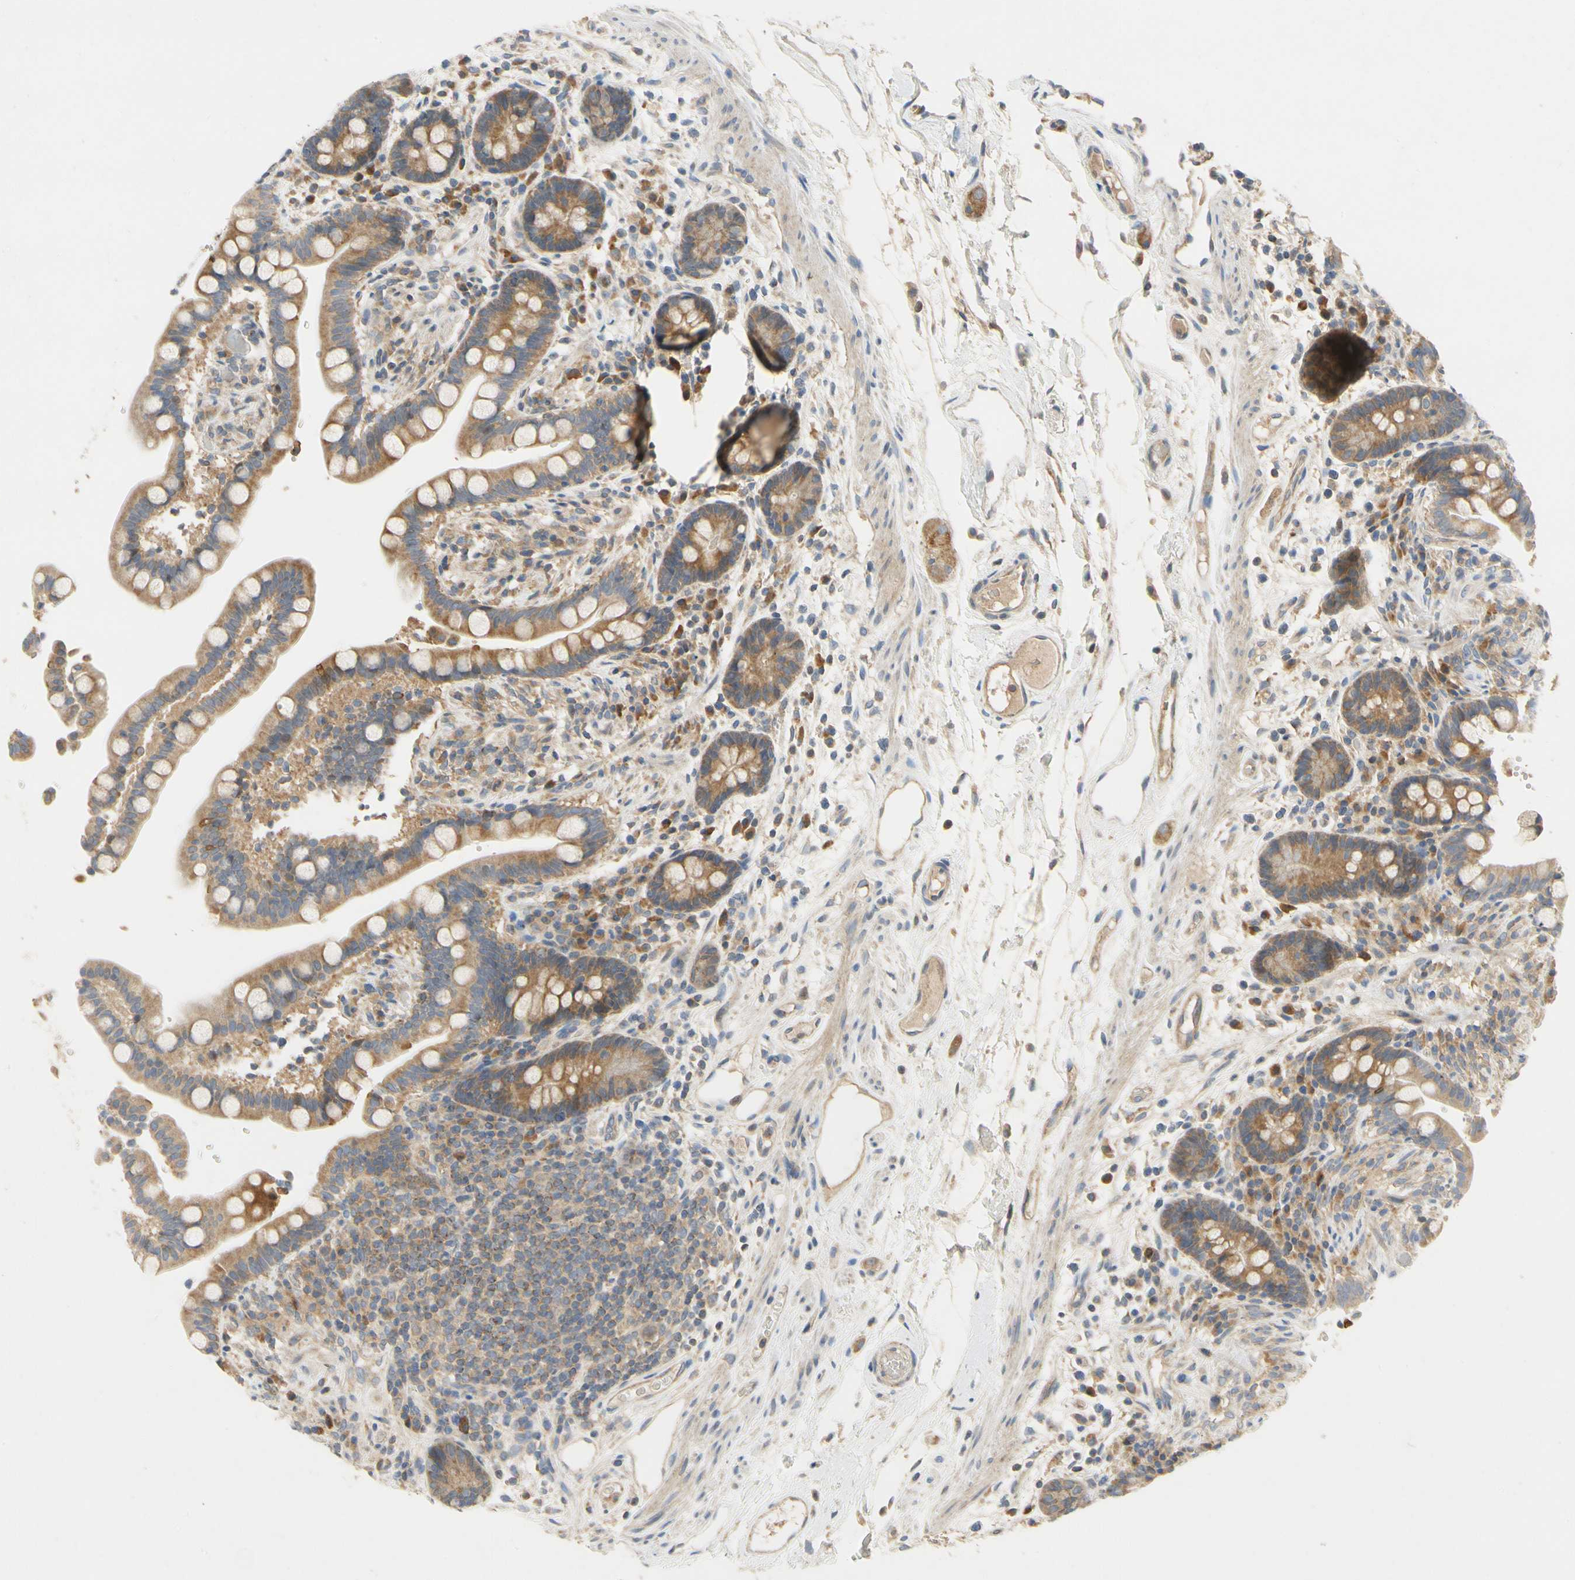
{"staining": {"intensity": "moderate", "quantity": ">75%", "location": "cytoplasmic/membranous"}, "tissue": "colon", "cell_type": "Endothelial cells", "image_type": "normal", "snomed": [{"axis": "morphology", "description": "Normal tissue, NOS"}, {"axis": "topography", "description": "Colon"}], "caption": "Benign colon was stained to show a protein in brown. There is medium levels of moderate cytoplasmic/membranous expression in approximately >75% of endothelial cells.", "gene": "KLHDC8B", "patient": {"sex": "male", "age": 73}}